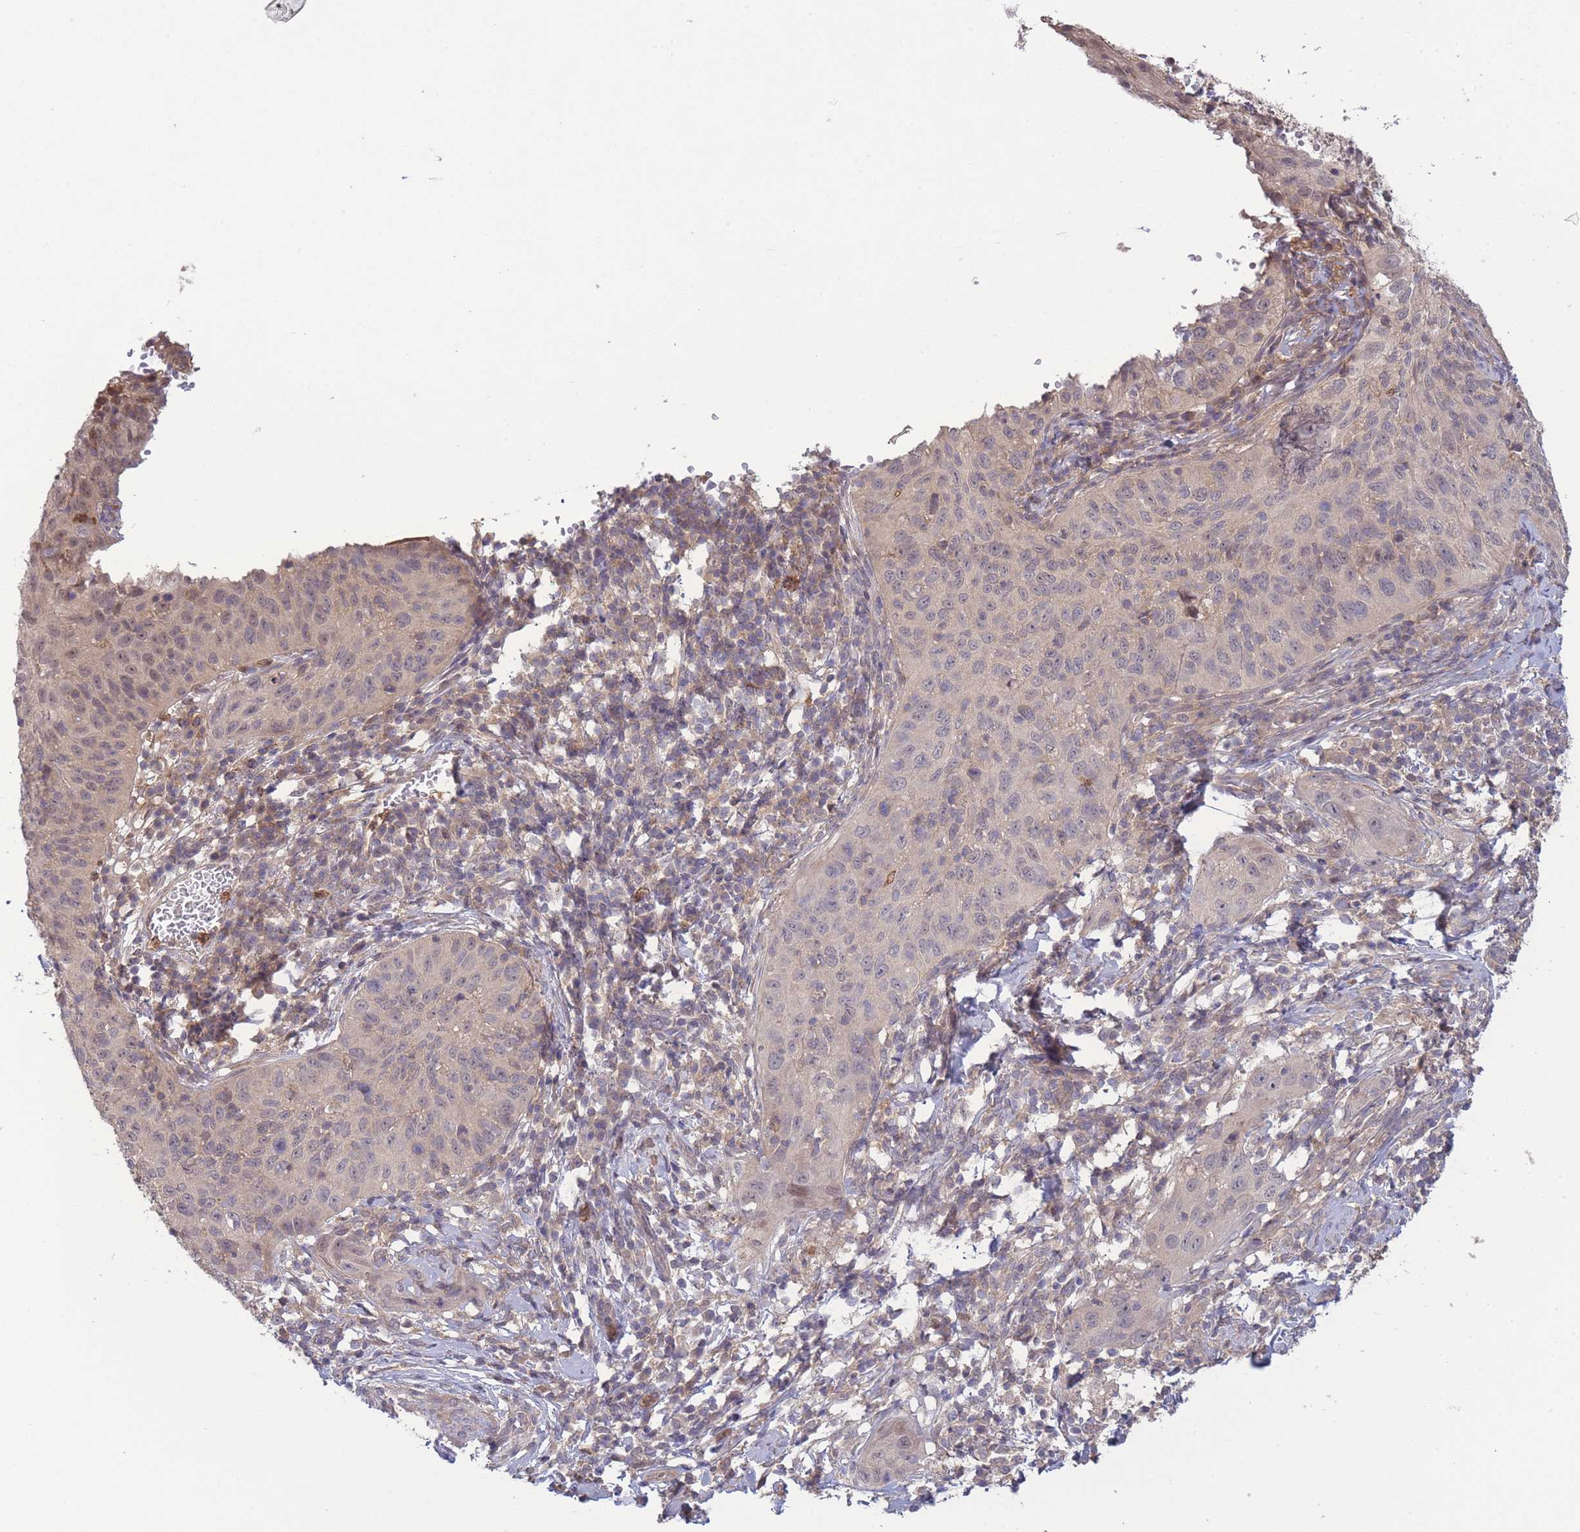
{"staining": {"intensity": "weak", "quantity": "<25%", "location": "nuclear"}, "tissue": "cervical cancer", "cell_type": "Tumor cells", "image_type": "cancer", "snomed": [{"axis": "morphology", "description": "Squamous cell carcinoma, NOS"}, {"axis": "topography", "description": "Cervix"}], "caption": "Immunohistochemistry (IHC) histopathology image of neoplastic tissue: squamous cell carcinoma (cervical) stained with DAB displays no significant protein expression in tumor cells. (Brightfield microscopy of DAB immunohistochemistry (IHC) at high magnification).", "gene": "ZNF304", "patient": {"sex": "female", "age": 30}}